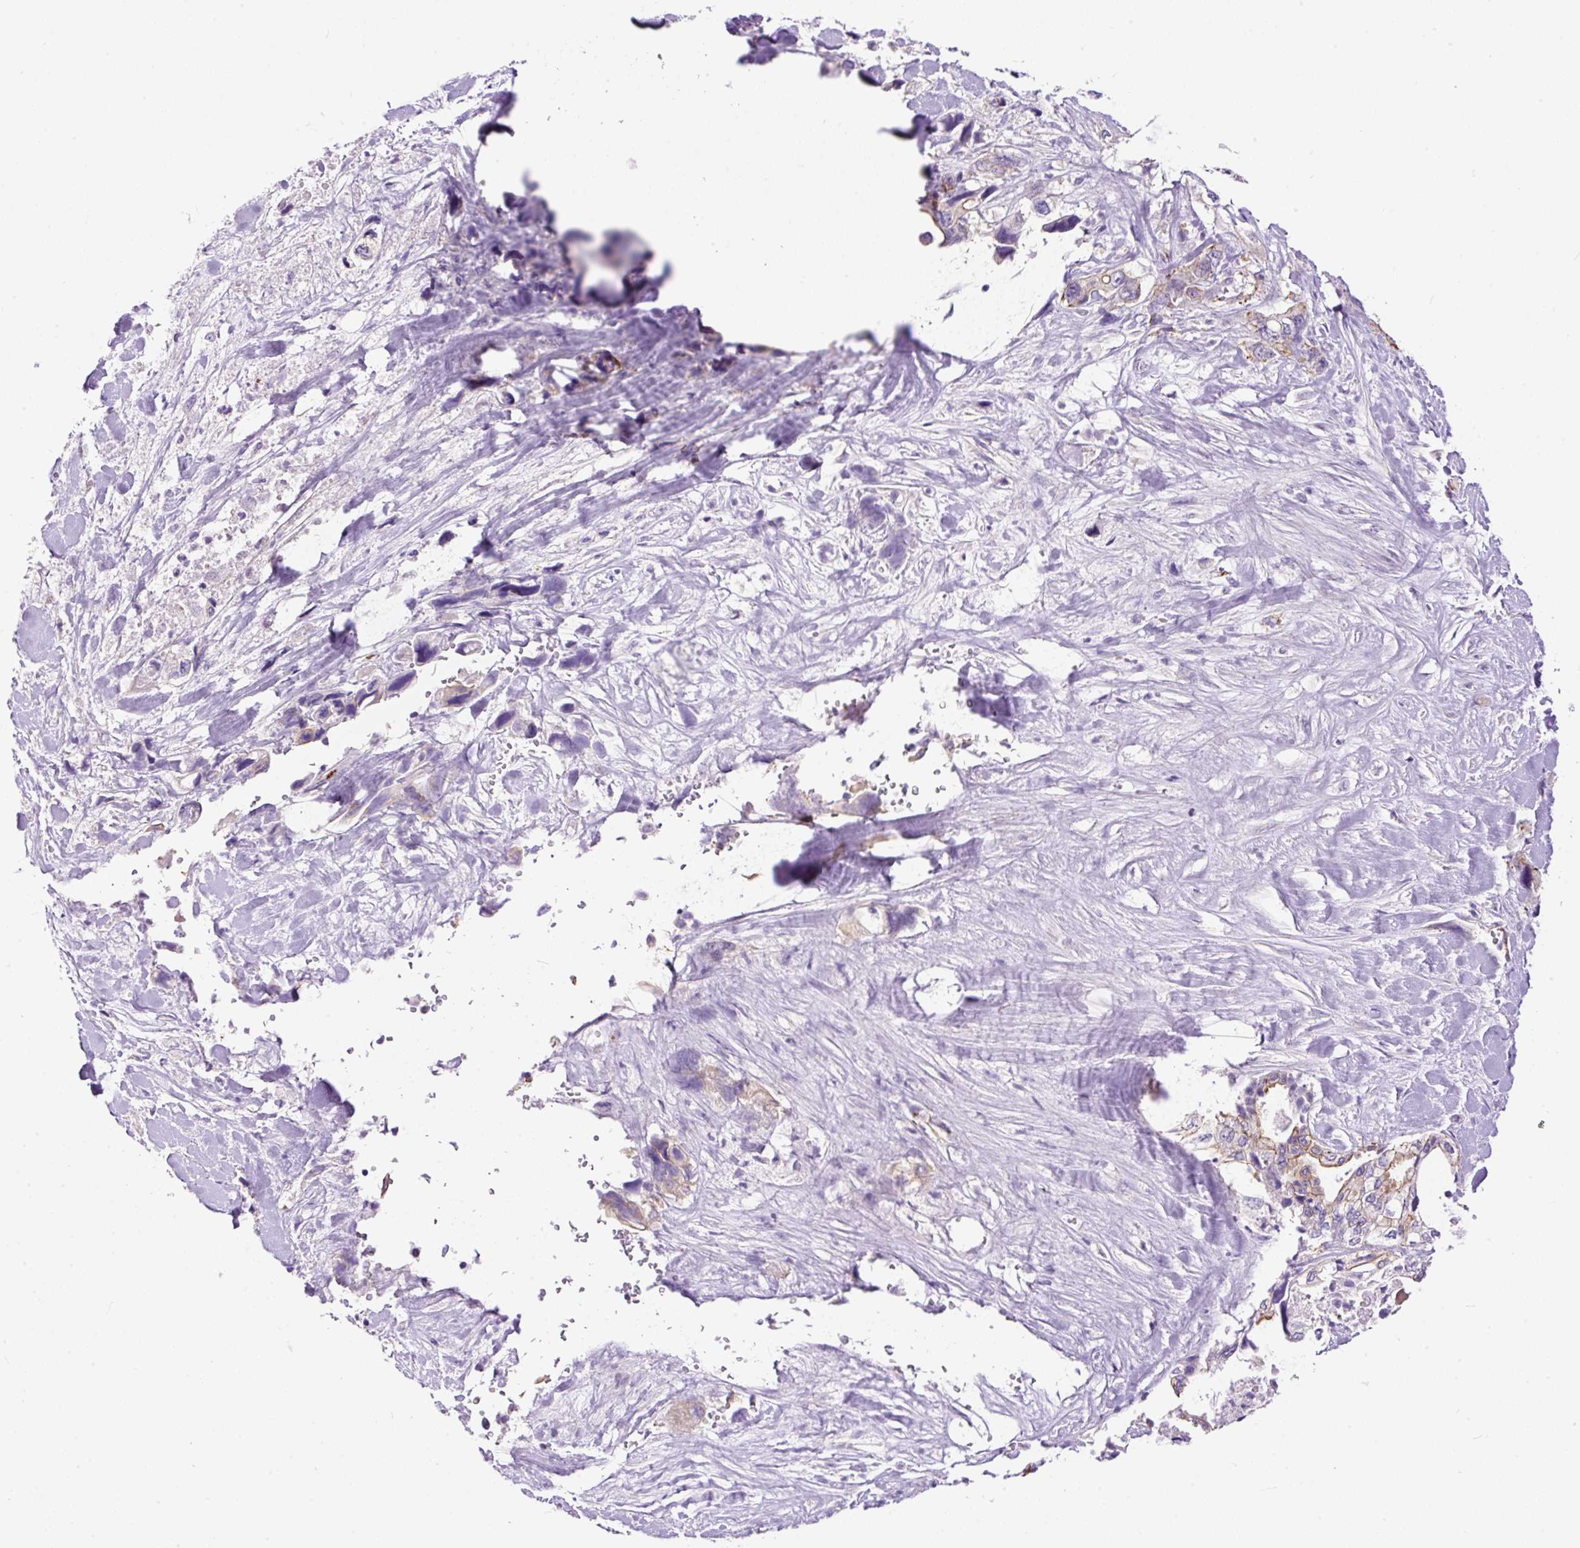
{"staining": {"intensity": "weak", "quantity": "<25%", "location": "cytoplasmic/membranous"}, "tissue": "pancreatic cancer", "cell_type": "Tumor cells", "image_type": "cancer", "snomed": [{"axis": "morphology", "description": "Adenocarcinoma, NOS"}, {"axis": "topography", "description": "Pancreas"}], "caption": "Tumor cells are negative for brown protein staining in adenocarcinoma (pancreatic).", "gene": "MAGEB16", "patient": {"sex": "male", "age": 46}}